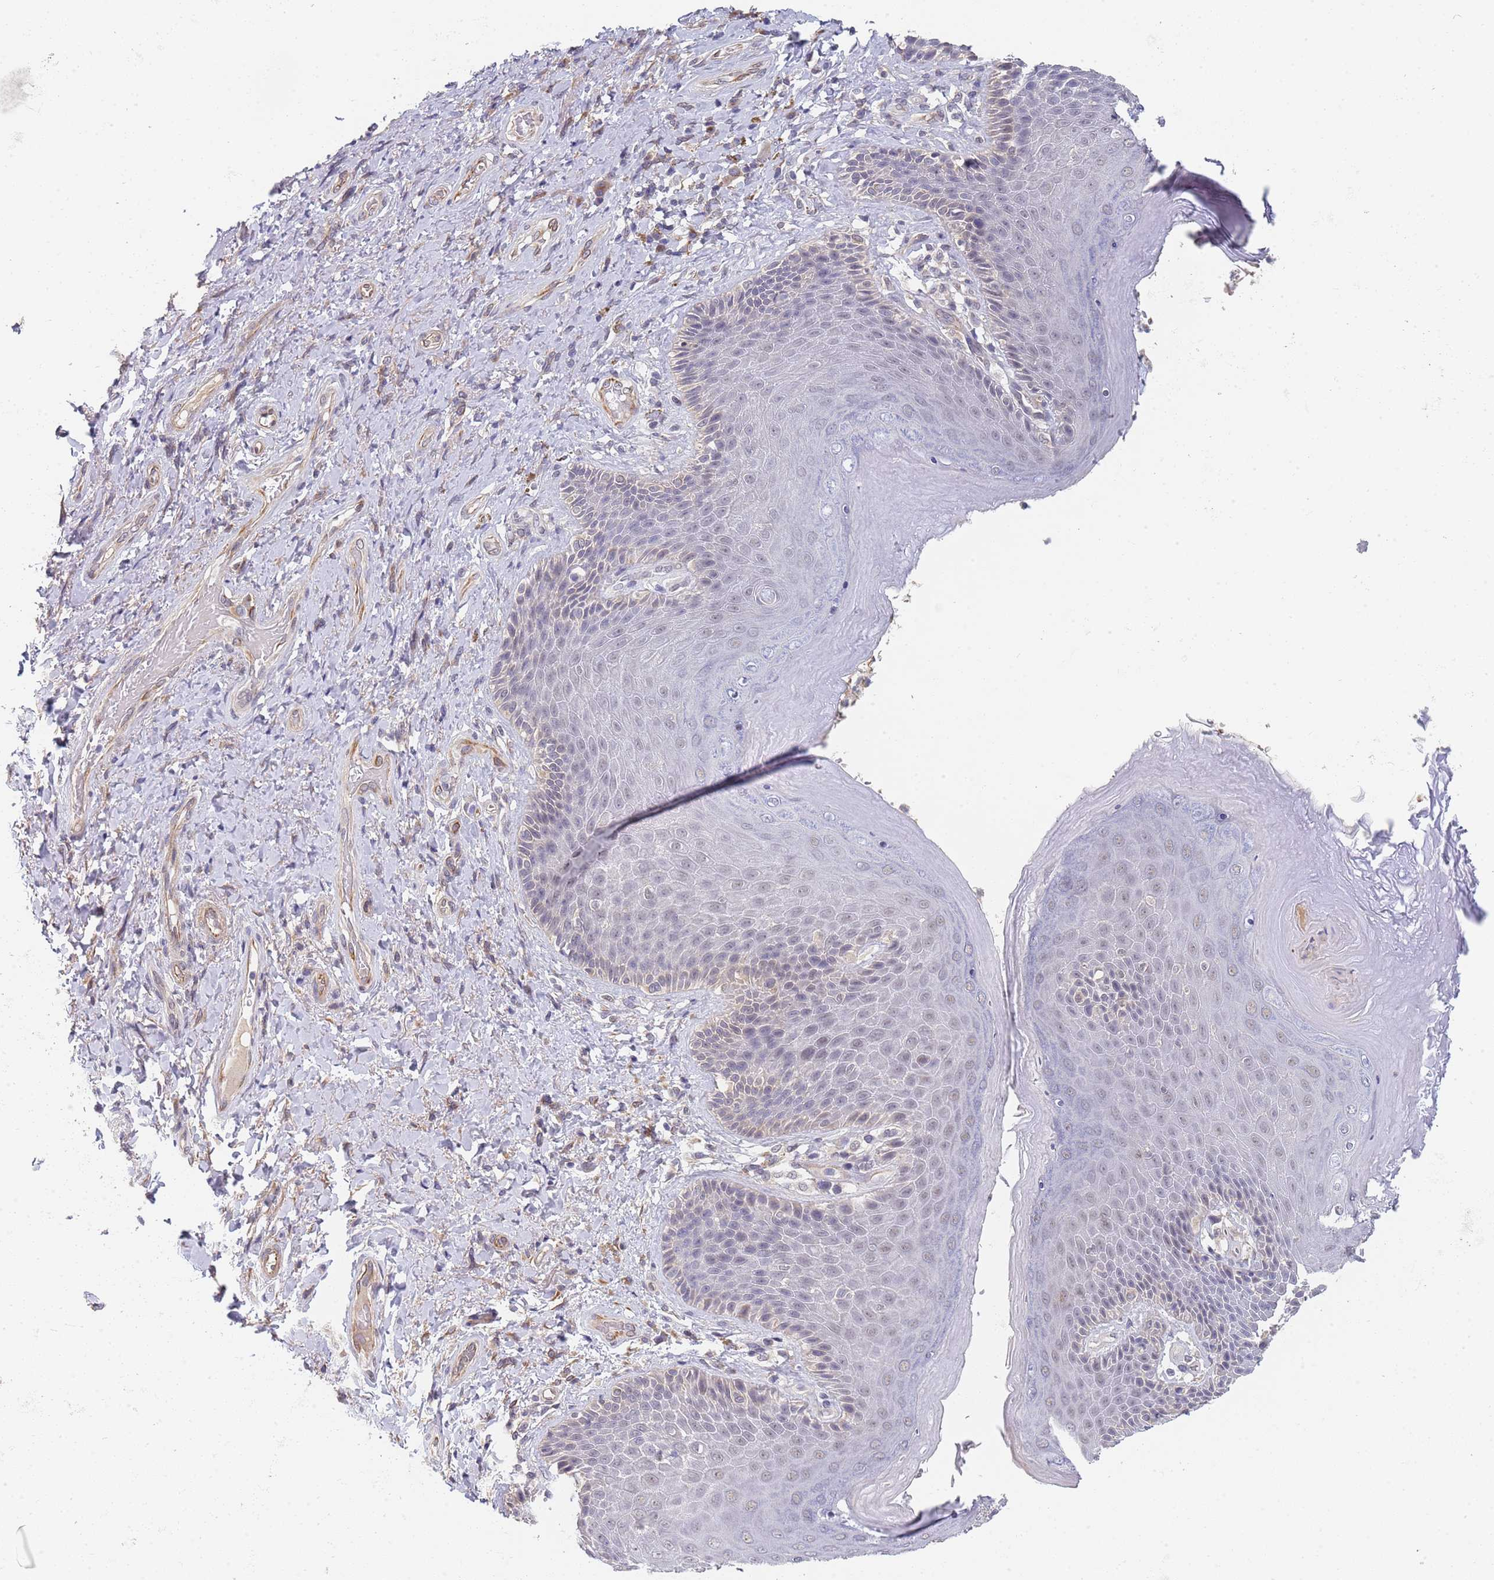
{"staining": {"intensity": "moderate", "quantity": "<25%", "location": "cytoplasmic/membranous"}, "tissue": "skin", "cell_type": "Epidermal cells", "image_type": "normal", "snomed": [{"axis": "morphology", "description": "Normal tissue, NOS"}, {"axis": "topography", "description": "Anal"}], "caption": "This image shows immunohistochemistry staining of benign human skin, with low moderate cytoplasmic/membranous positivity in approximately <25% of epidermal cells.", "gene": "B4GALT4", "patient": {"sex": "female", "age": 89}}